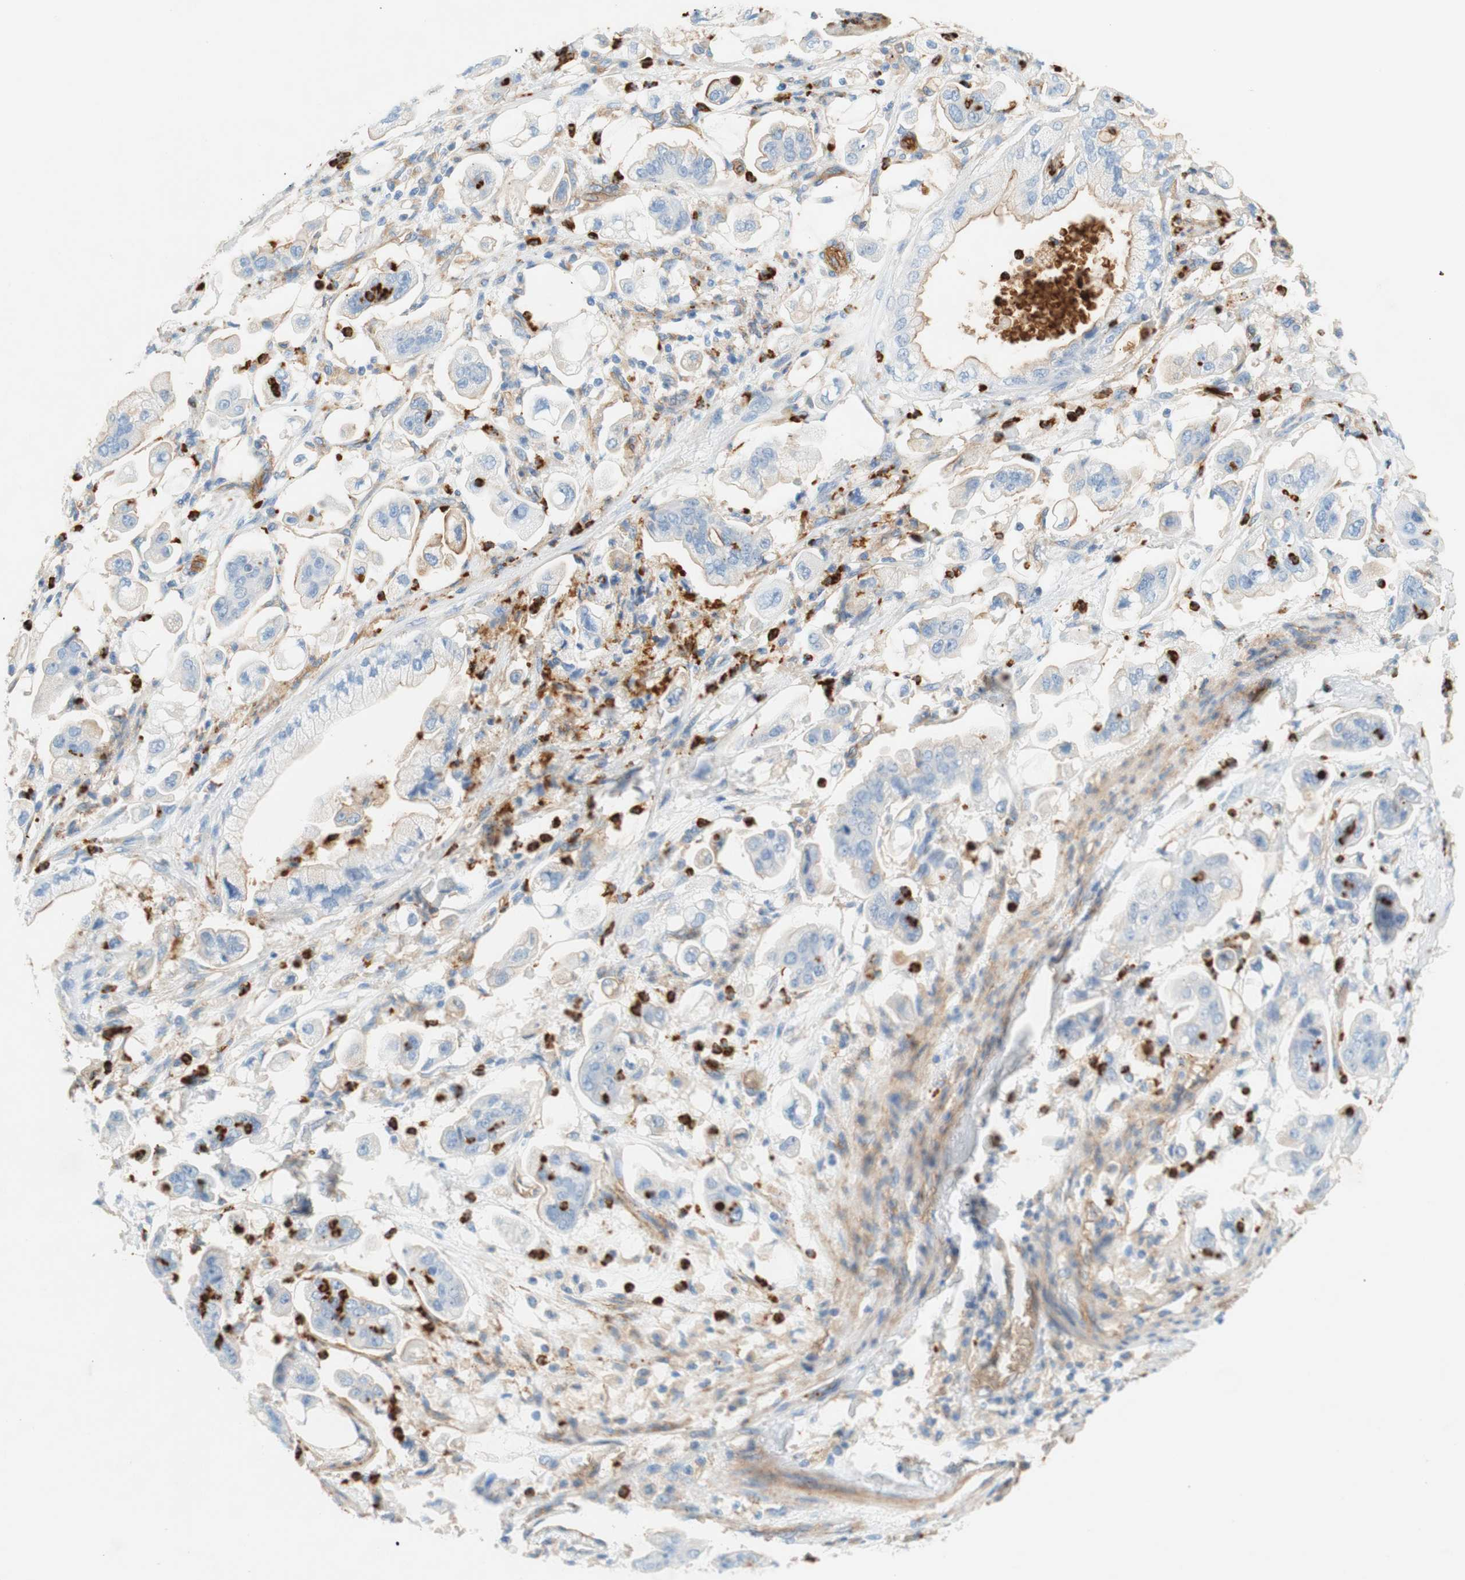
{"staining": {"intensity": "negative", "quantity": "none", "location": "none"}, "tissue": "stomach cancer", "cell_type": "Tumor cells", "image_type": "cancer", "snomed": [{"axis": "morphology", "description": "Adenocarcinoma, NOS"}, {"axis": "topography", "description": "Stomach"}], "caption": "DAB (3,3'-diaminobenzidine) immunohistochemical staining of adenocarcinoma (stomach) exhibits no significant positivity in tumor cells.", "gene": "STOM", "patient": {"sex": "male", "age": 62}}